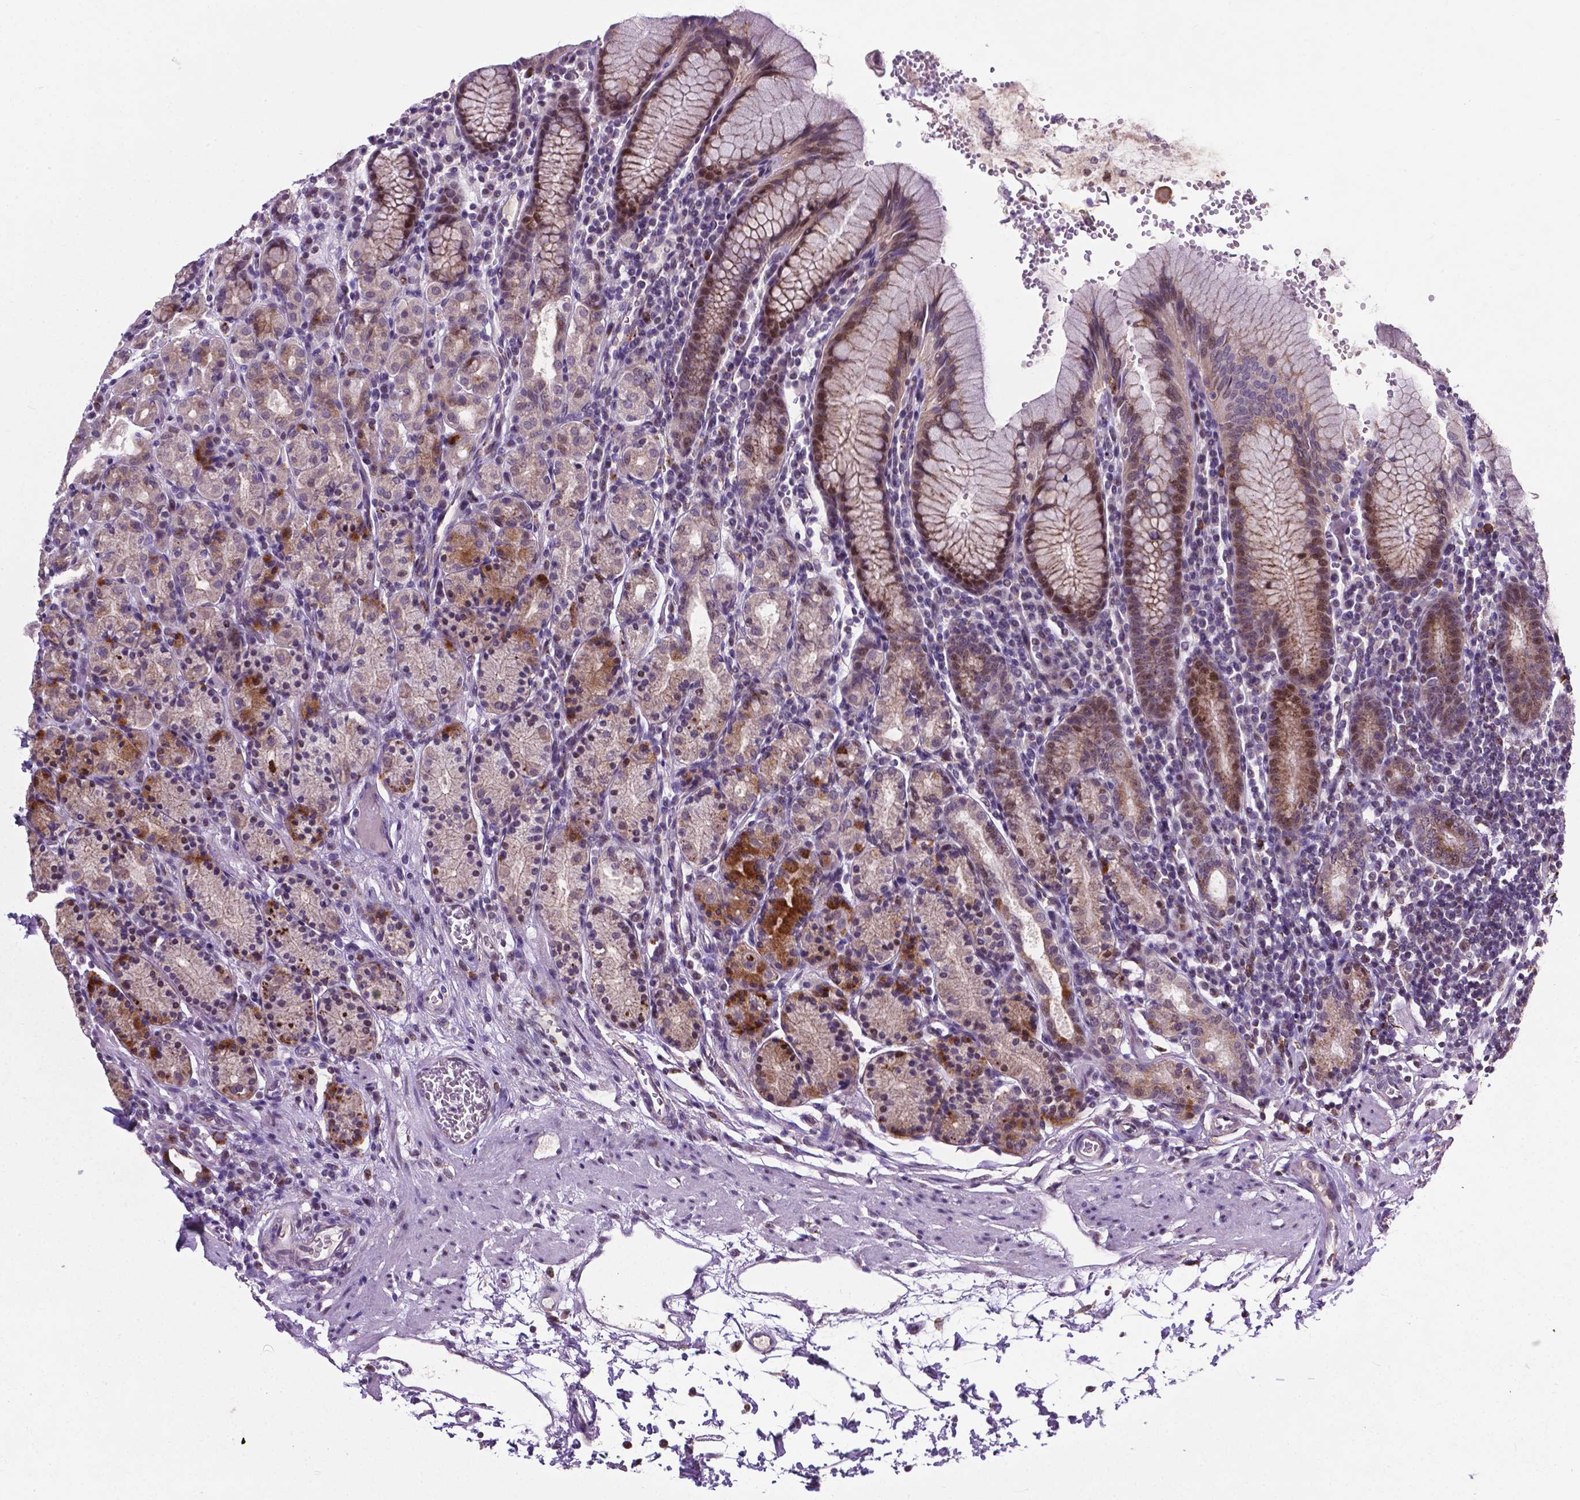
{"staining": {"intensity": "moderate", "quantity": "<25%", "location": "cytoplasmic/membranous"}, "tissue": "stomach", "cell_type": "Glandular cells", "image_type": "normal", "snomed": [{"axis": "morphology", "description": "Normal tissue, NOS"}, {"axis": "topography", "description": "Stomach, upper"}, {"axis": "topography", "description": "Stomach"}], "caption": "Protein staining exhibits moderate cytoplasmic/membranous expression in about <25% of glandular cells in benign stomach.", "gene": "SMAD2", "patient": {"sex": "male", "age": 62}}